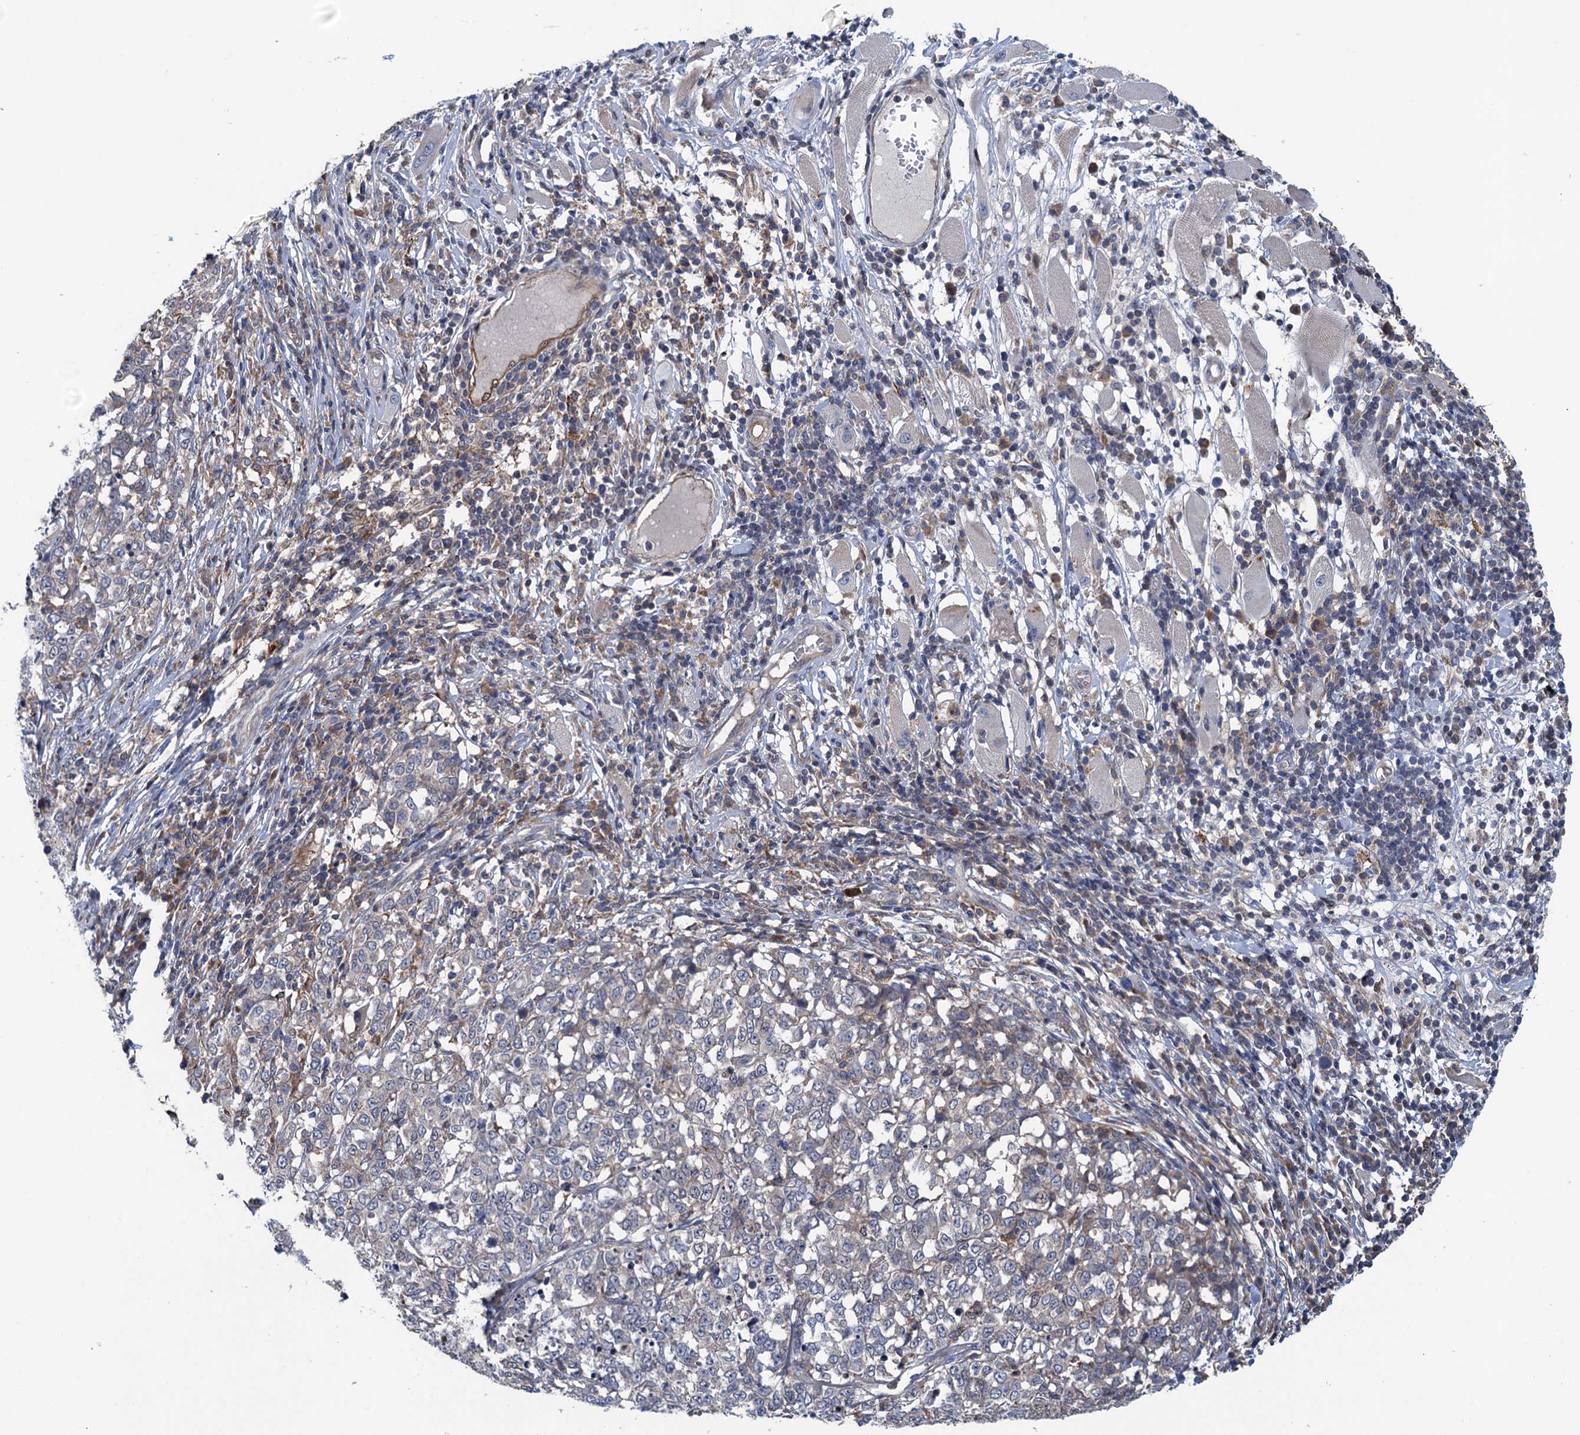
{"staining": {"intensity": "weak", "quantity": "25%-75%", "location": "cytoplasmic/membranous"}, "tissue": "melanoma", "cell_type": "Tumor cells", "image_type": "cancer", "snomed": [{"axis": "morphology", "description": "Malignant melanoma, NOS"}, {"axis": "topography", "description": "Skin"}], "caption": "IHC image of human malignant melanoma stained for a protein (brown), which displays low levels of weak cytoplasmic/membranous positivity in about 25%-75% of tumor cells.", "gene": "CNTN5", "patient": {"sex": "female", "age": 72}}